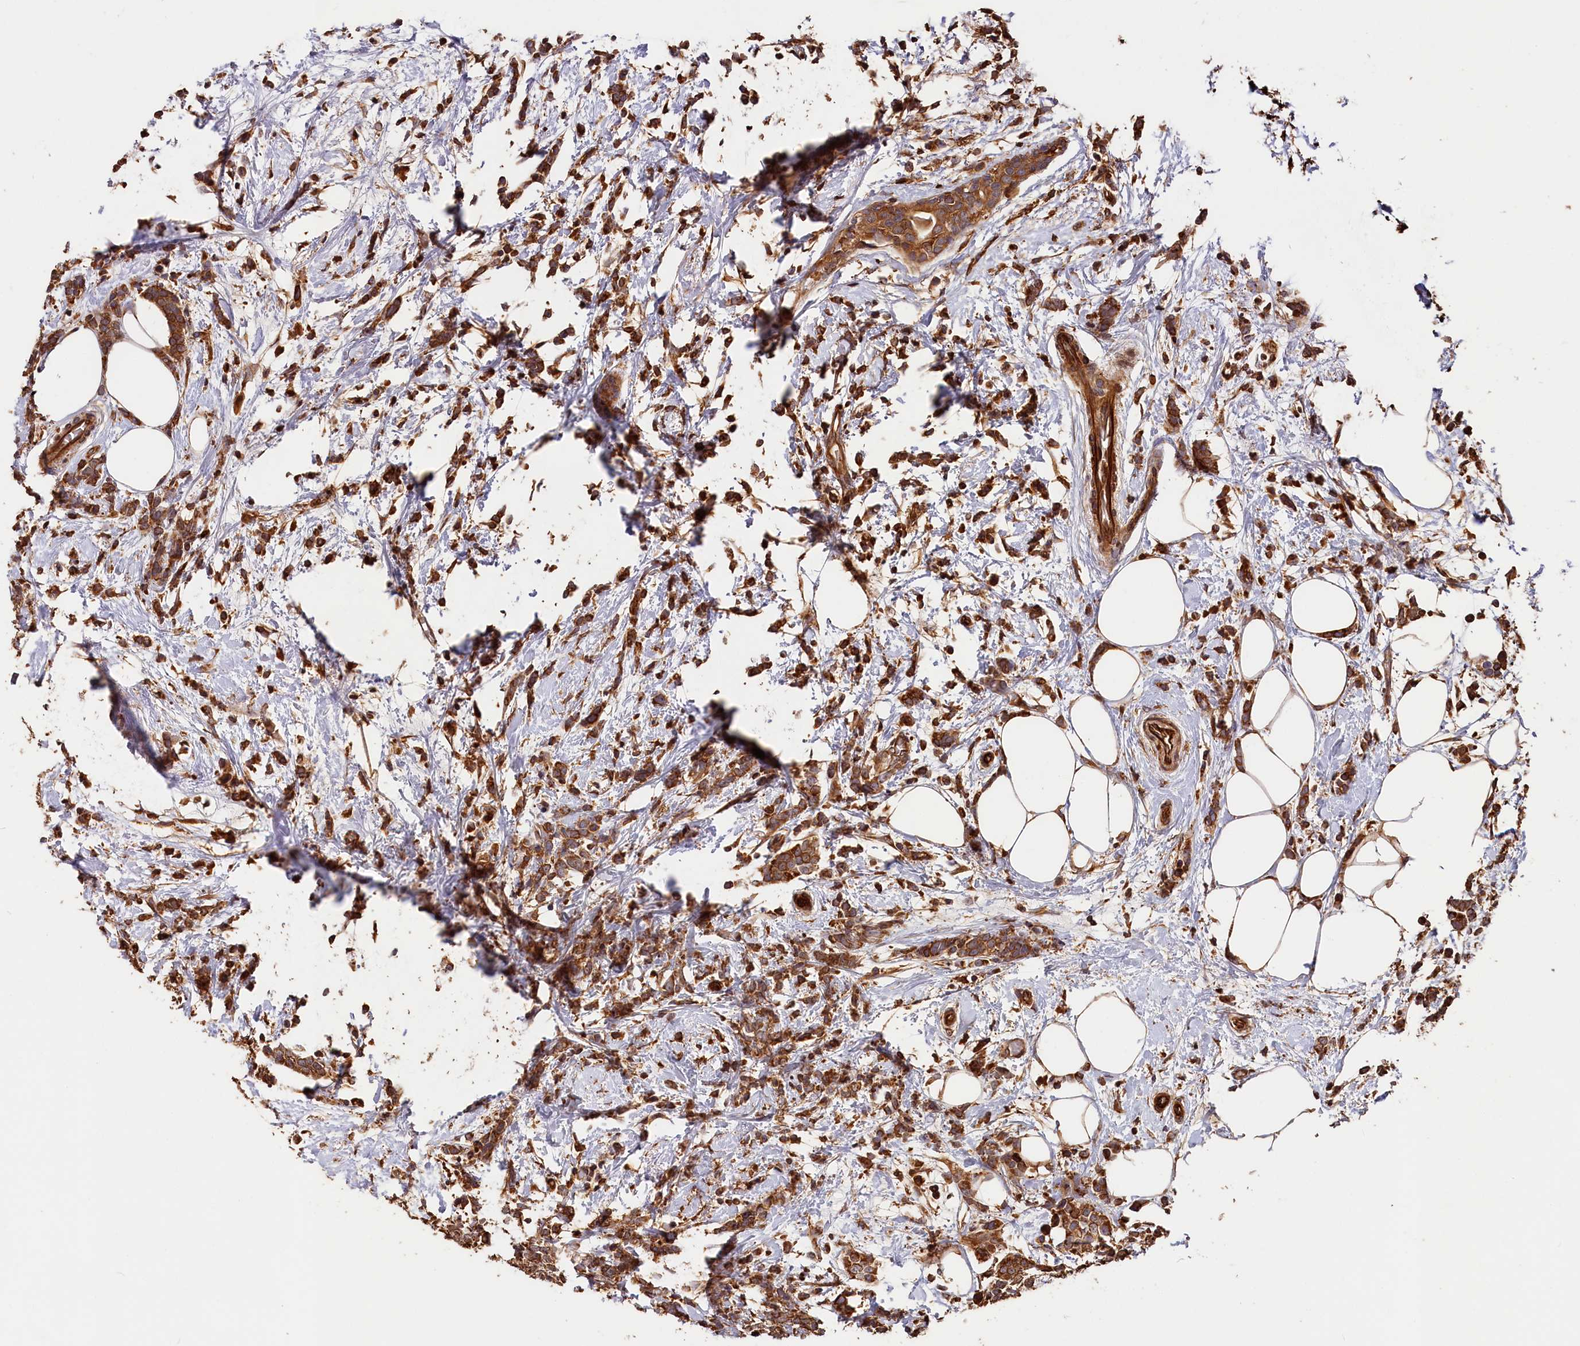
{"staining": {"intensity": "moderate", "quantity": ">75%", "location": "cytoplasmic/membranous"}, "tissue": "breast cancer", "cell_type": "Tumor cells", "image_type": "cancer", "snomed": [{"axis": "morphology", "description": "Lobular carcinoma"}, {"axis": "topography", "description": "Breast"}], "caption": "Human lobular carcinoma (breast) stained with a protein marker shows moderate staining in tumor cells.", "gene": "HMOX2", "patient": {"sex": "female", "age": 58}}